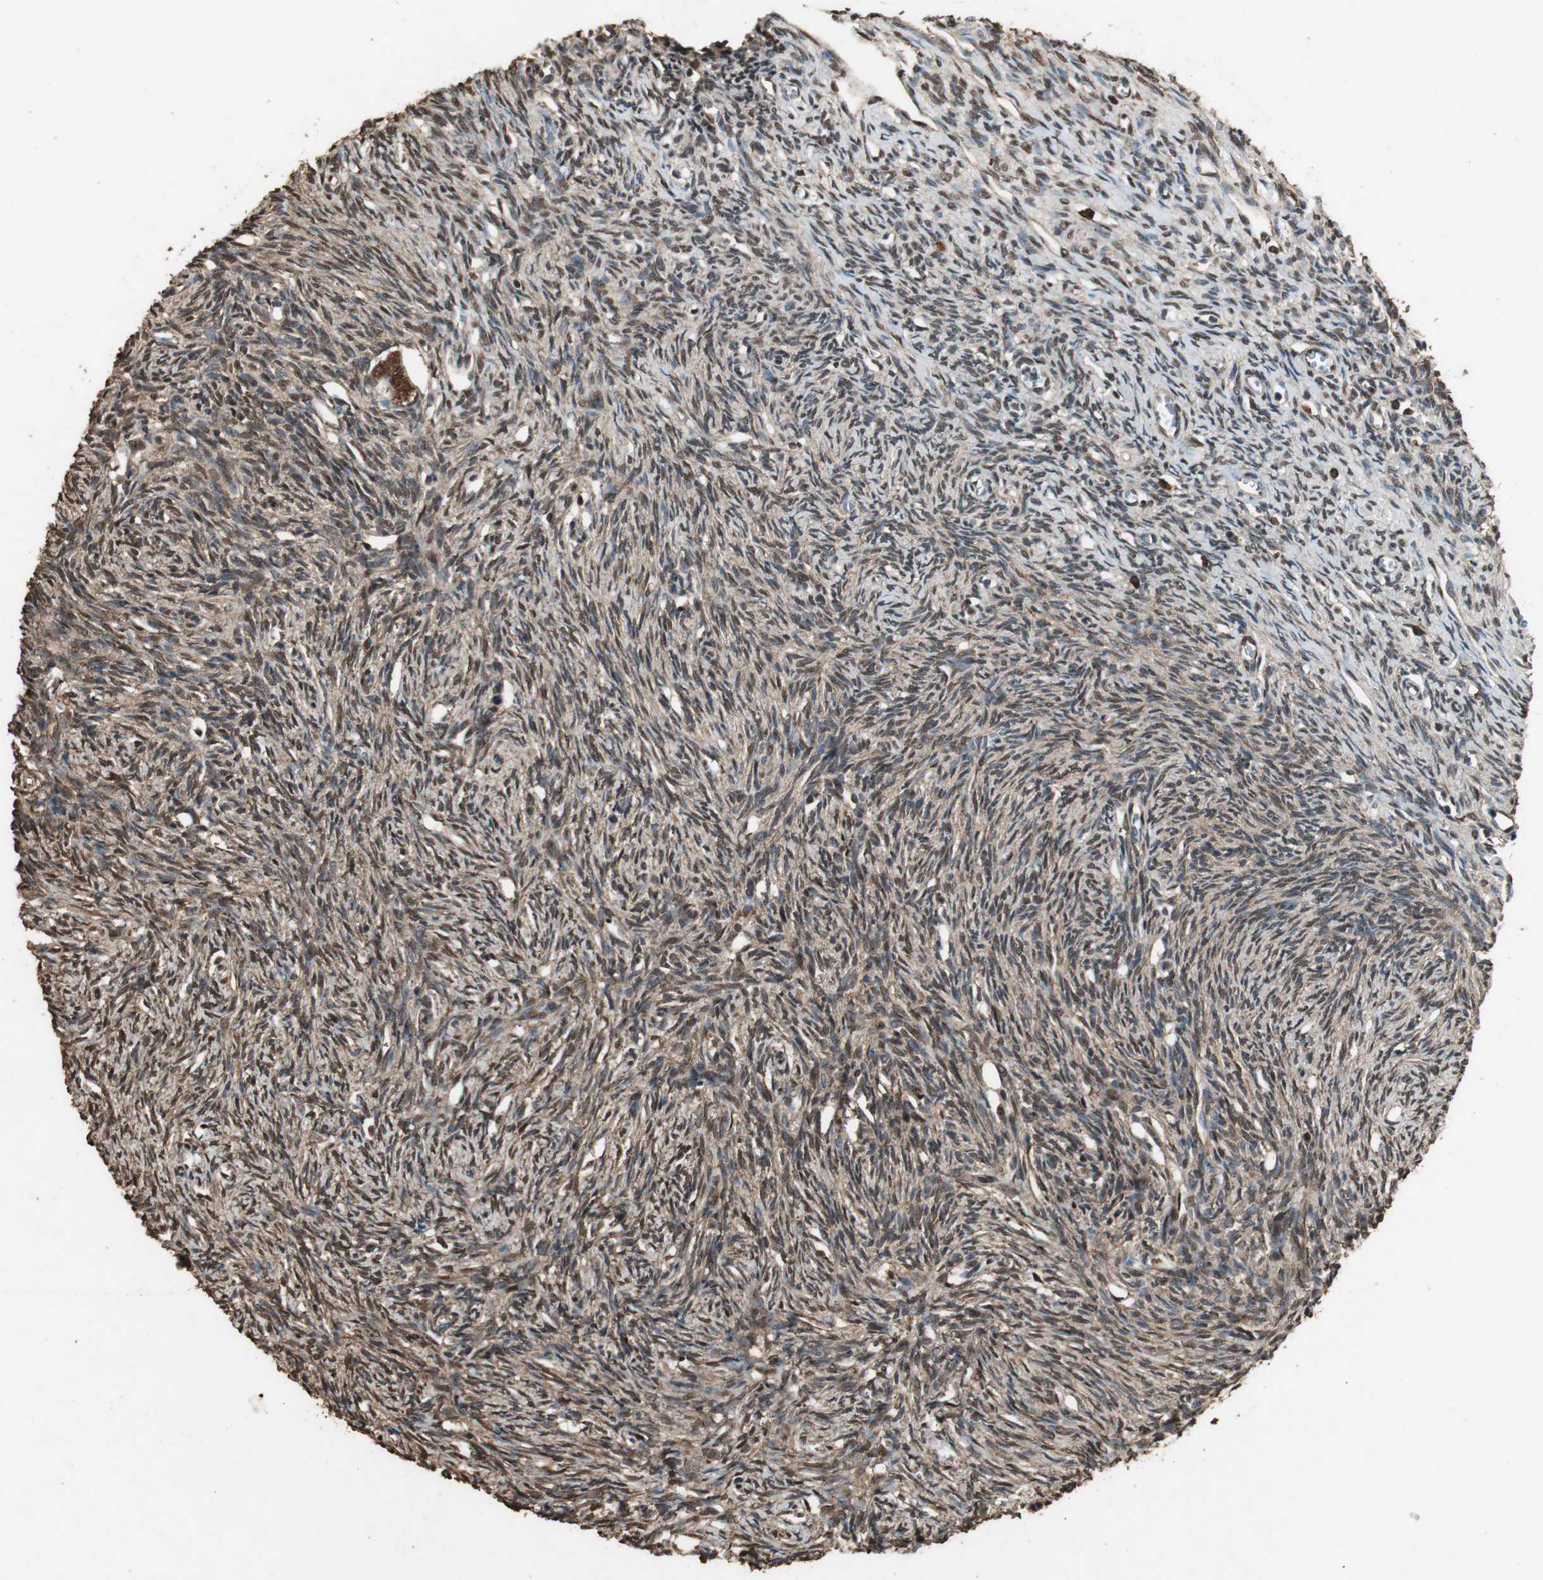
{"staining": {"intensity": "strong", "quantity": ">75%", "location": "cytoplasmic/membranous,nuclear"}, "tissue": "ovary", "cell_type": "Follicle cells", "image_type": "normal", "snomed": [{"axis": "morphology", "description": "Normal tissue, NOS"}, {"axis": "topography", "description": "Ovary"}], "caption": "Ovary stained with DAB immunohistochemistry (IHC) exhibits high levels of strong cytoplasmic/membranous,nuclear expression in about >75% of follicle cells. The staining was performed using DAB, with brown indicating positive protein expression. Nuclei are stained blue with hematoxylin.", "gene": "PPP1R13B", "patient": {"sex": "female", "age": 33}}